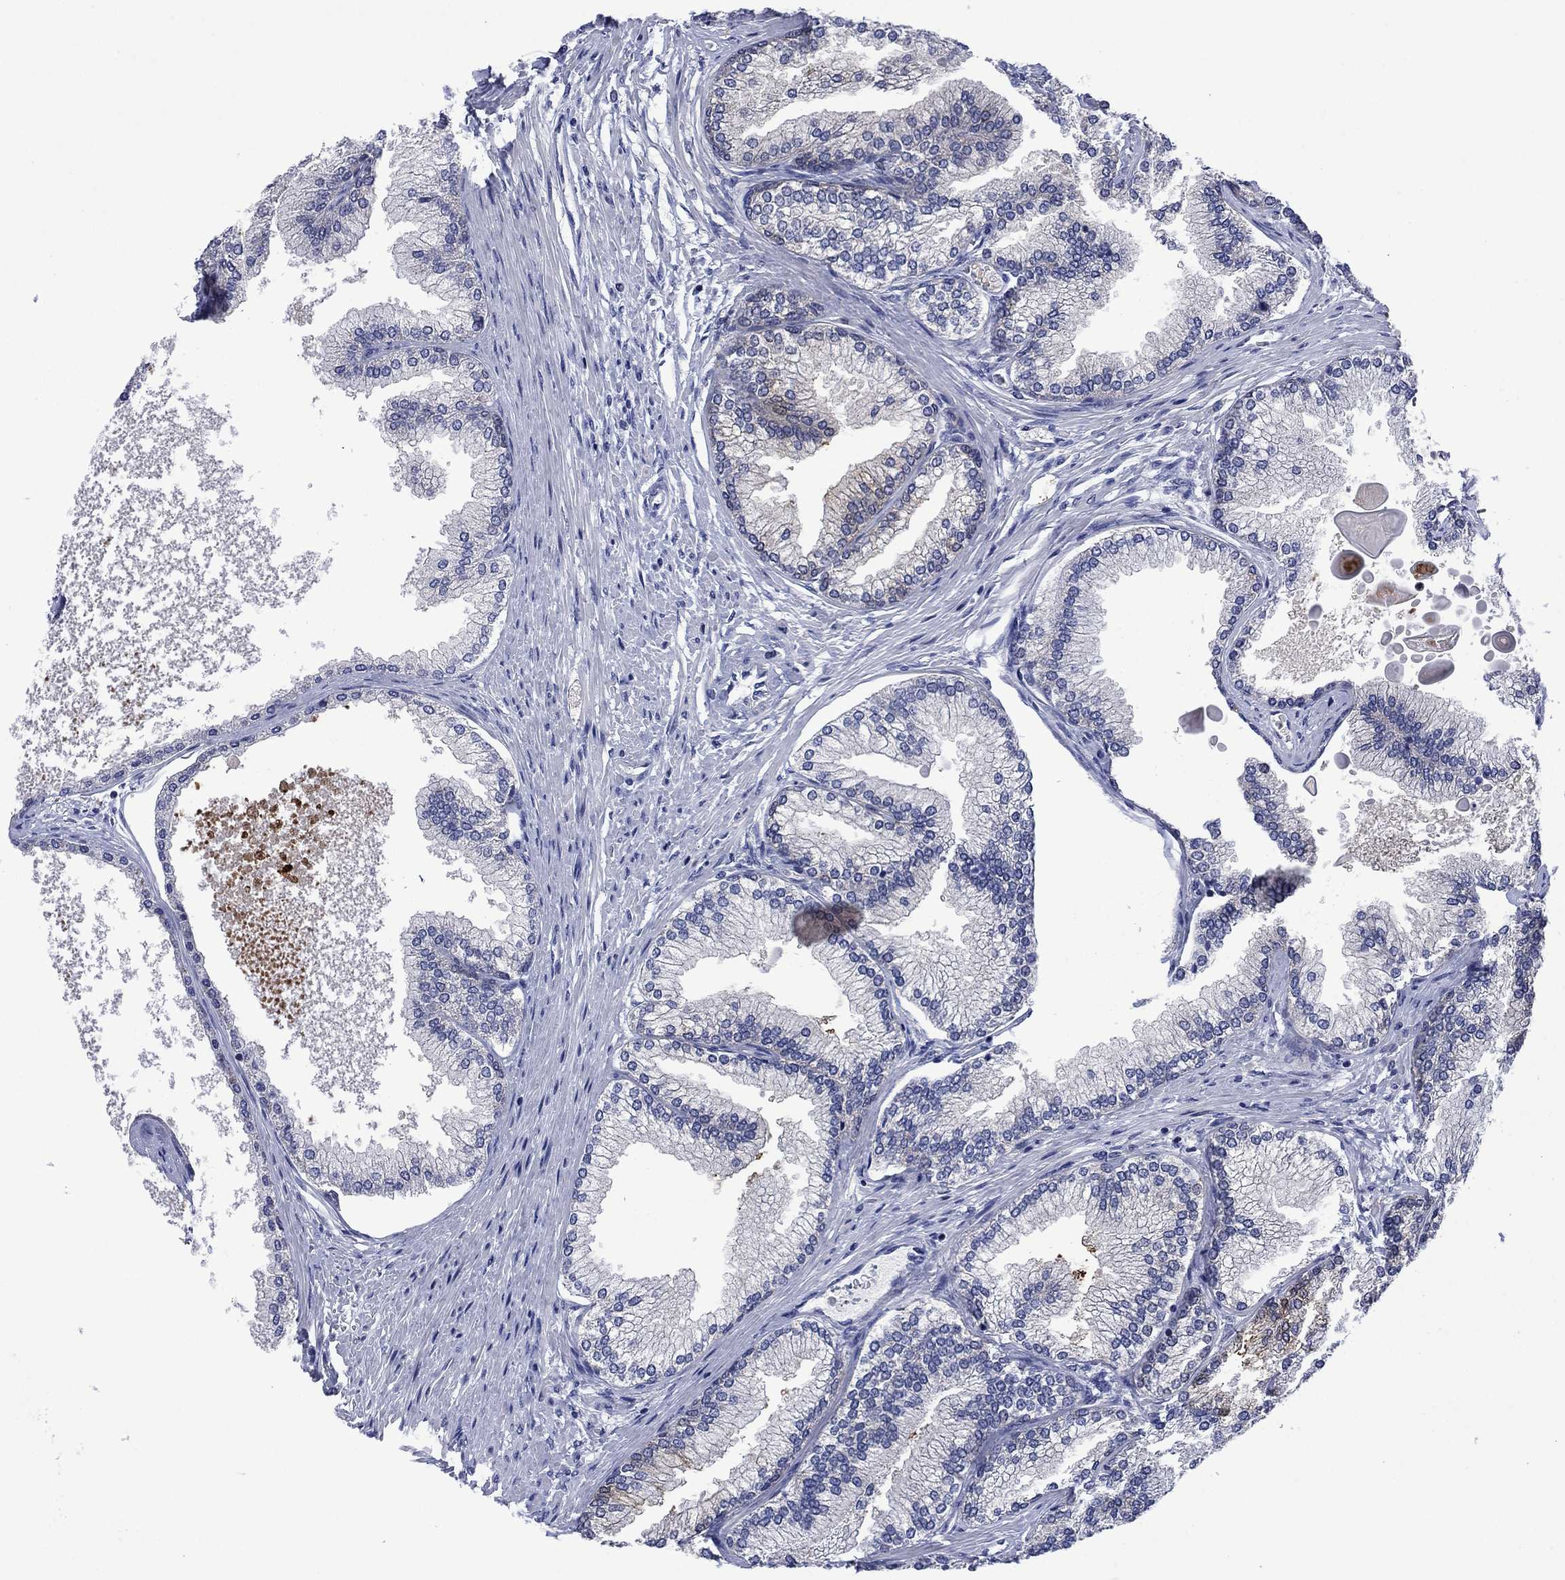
{"staining": {"intensity": "negative", "quantity": "none", "location": "none"}, "tissue": "prostate", "cell_type": "Glandular cells", "image_type": "normal", "snomed": [{"axis": "morphology", "description": "Normal tissue, NOS"}, {"axis": "topography", "description": "Prostate"}], "caption": "Immunohistochemistry of unremarkable prostate displays no staining in glandular cells. (Stains: DAB (3,3'-diaminobenzidine) immunohistochemistry with hematoxylin counter stain, Microscopy: brightfield microscopy at high magnification).", "gene": "AGL", "patient": {"sex": "male", "age": 72}}